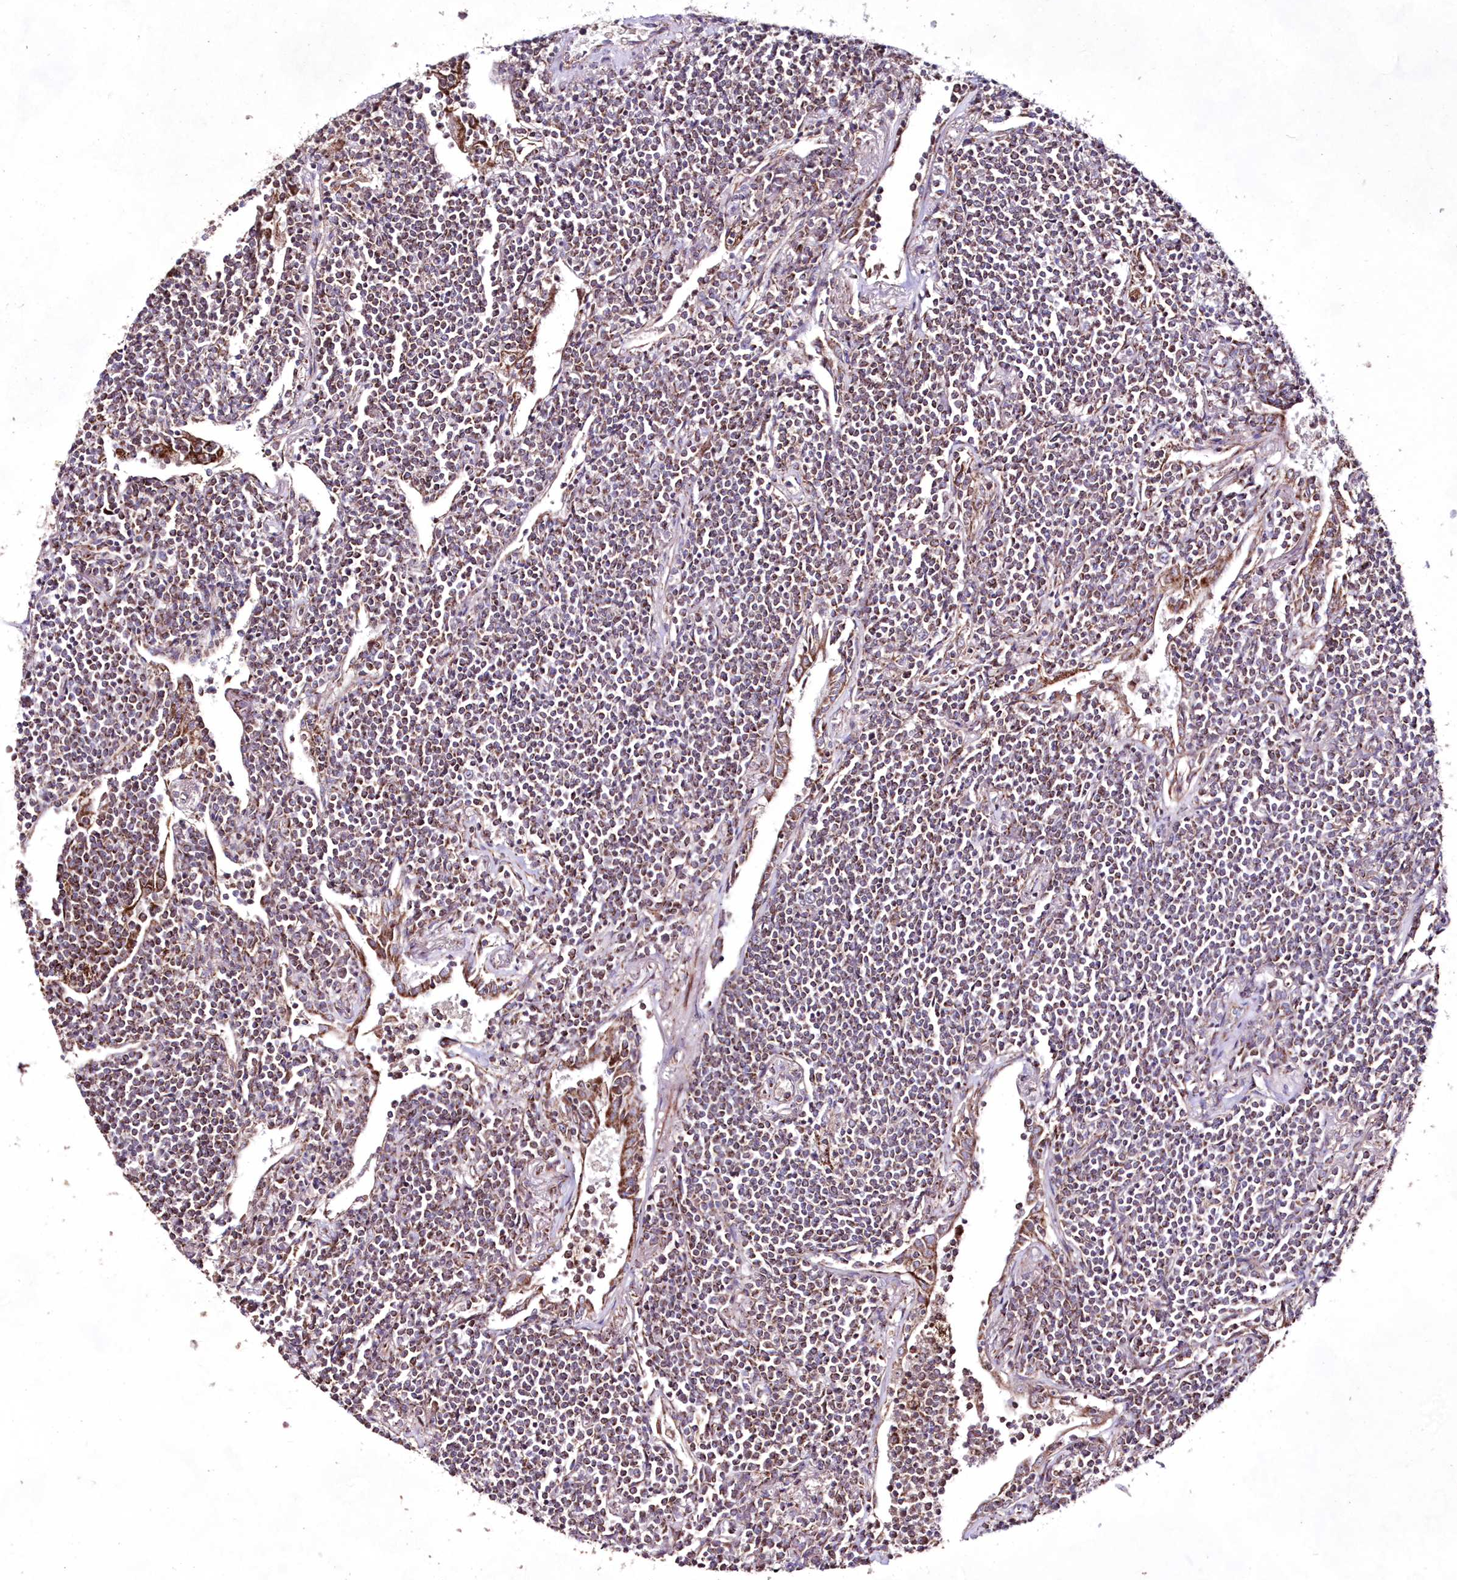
{"staining": {"intensity": "moderate", "quantity": "25%-75%", "location": "cytoplasmic/membranous"}, "tissue": "lymphoma", "cell_type": "Tumor cells", "image_type": "cancer", "snomed": [{"axis": "morphology", "description": "Malignant lymphoma, non-Hodgkin's type, Low grade"}, {"axis": "topography", "description": "Lung"}], "caption": "Malignant lymphoma, non-Hodgkin's type (low-grade) stained with a brown dye demonstrates moderate cytoplasmic/membranous positive staining in about 25%-75% of tumor cells.", "gene": "HADHB", "patient": {"sex": "female", "age": 71}}